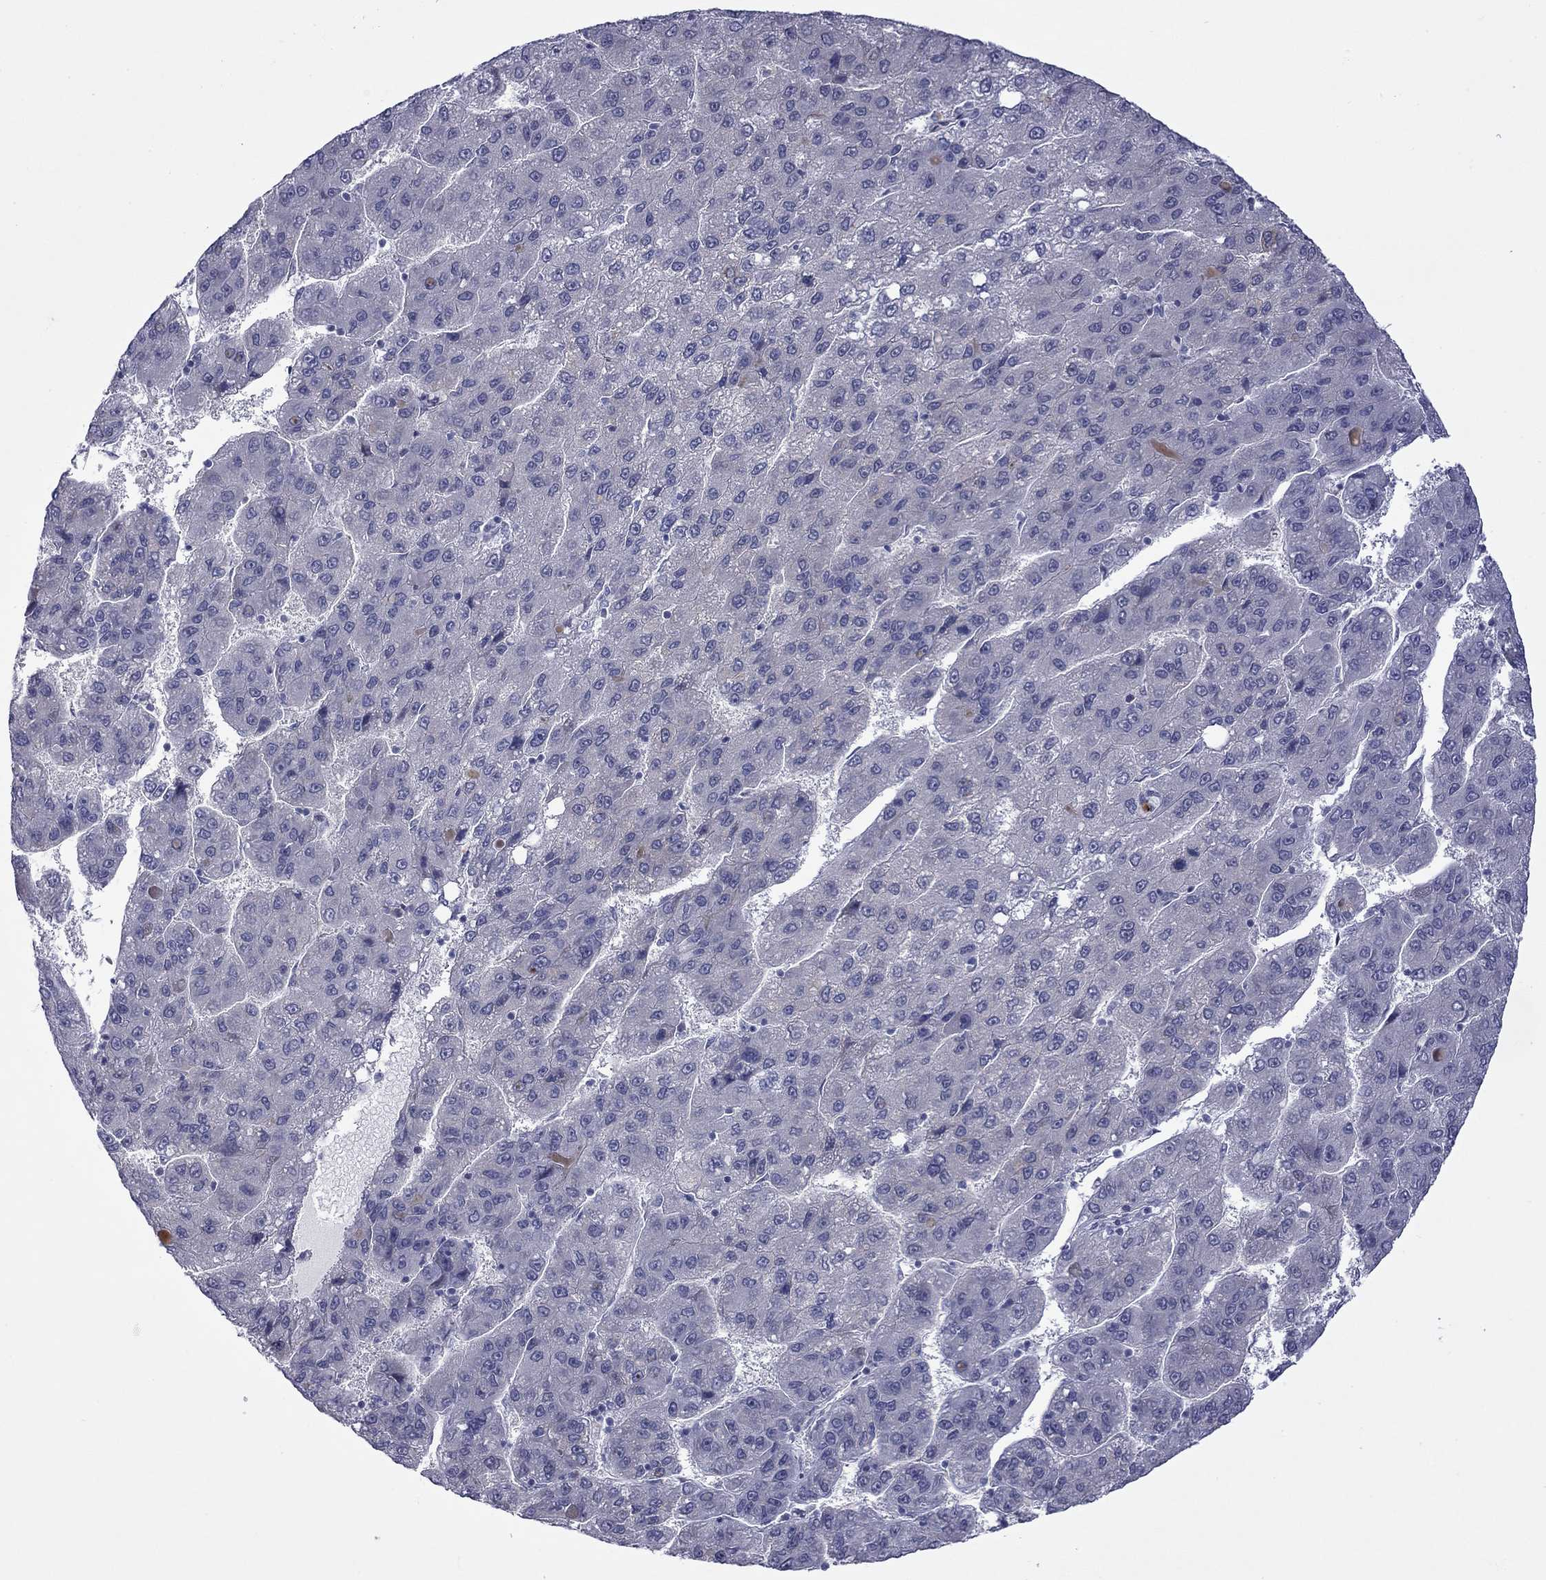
{"staining": {"intensity": "negative", "quantity": "none", "location": "none"}, "tissue": "liver cancer", "cell_type": "Tumor cells", "image_type": "cancer", "snomed": [{"axis": "morphology", "description": "Carcinoma, Hepatocellular, NOS"}, {"axis": "topography", "description": "Liver"}], "caption": "Tumor cells are negative for brown protein staining in liver cancer (hepatocellular carcinoma).", "gene": "CTNNBIP1", "patient": {"sex": "female", "age": 82}}